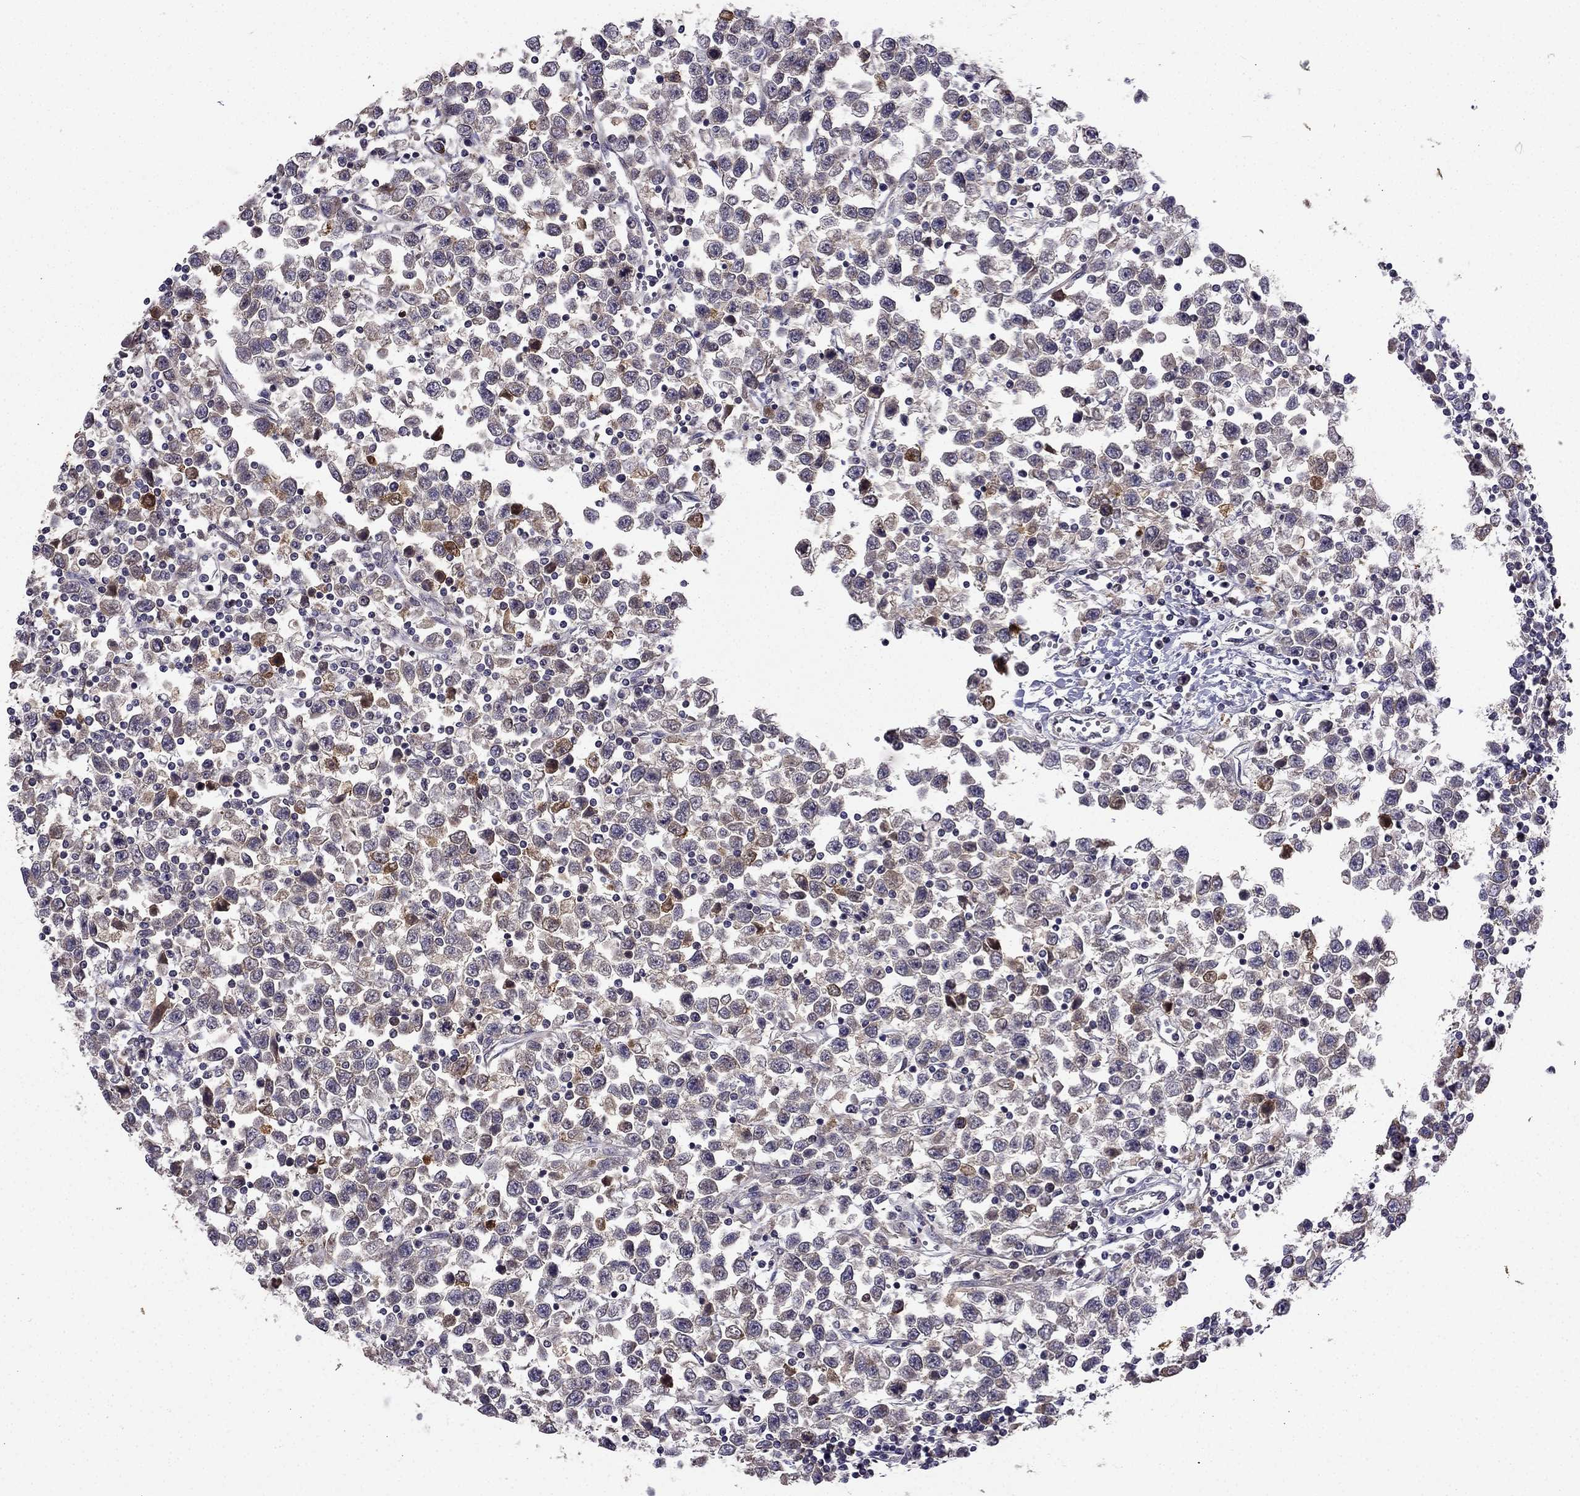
{"staining": {"intensity": "negative", "quantity": "none", "location": "none"}, "tissue": "testis cancer", "cell_type": "Tumor cells", "image_type": "cancer", "snomed": [{"axis": "morphology", "description": "Seminoma, NOS"}, {"axis": "topography", "description": "Testis"}], "caption": "The photomicrograph reveals no significant staining in tumor cells of testis cancer.", "gene": "STXBP5", "patient": {"sex": "male", "age": 34}}